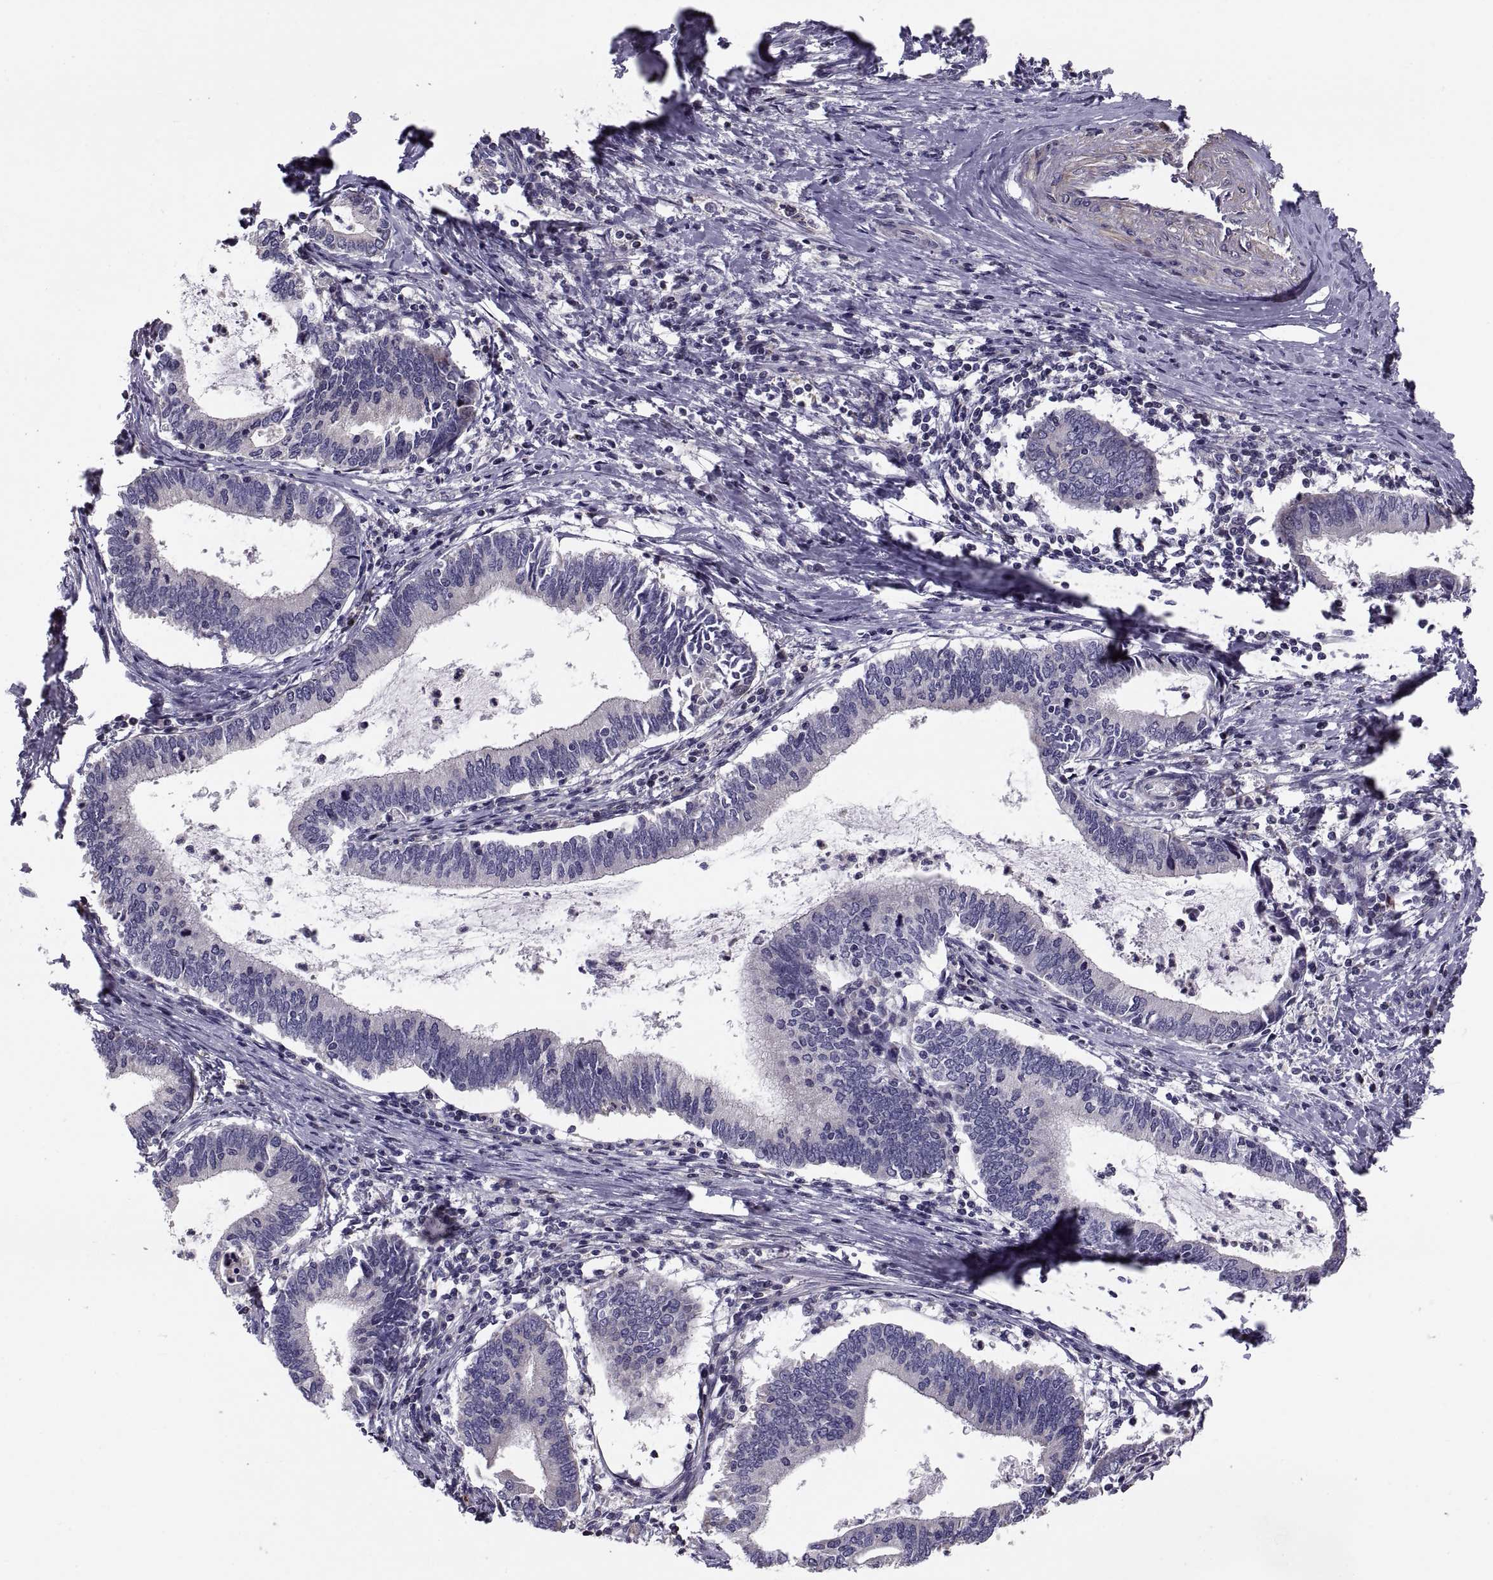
{"staining": {"intensity": "negative", "quantity": "none", "location": "none"}, "tissue": "cervical cancer", "cell_type": "Tumor cells", "image_type": "cancer", "snomed": [{"axis": "morphology", "description": "Adenocarcinoma, NOS"}, {"axis": "topography", "description": "Cervix"}], "caption": "An image of cervical adenocarcinoma stained for a protein demonstrates no brown staining in tumor cells. Nuclei are stained in blue.", "gene": "ANO1", "patient": {"sex": "female", "age": 42}}